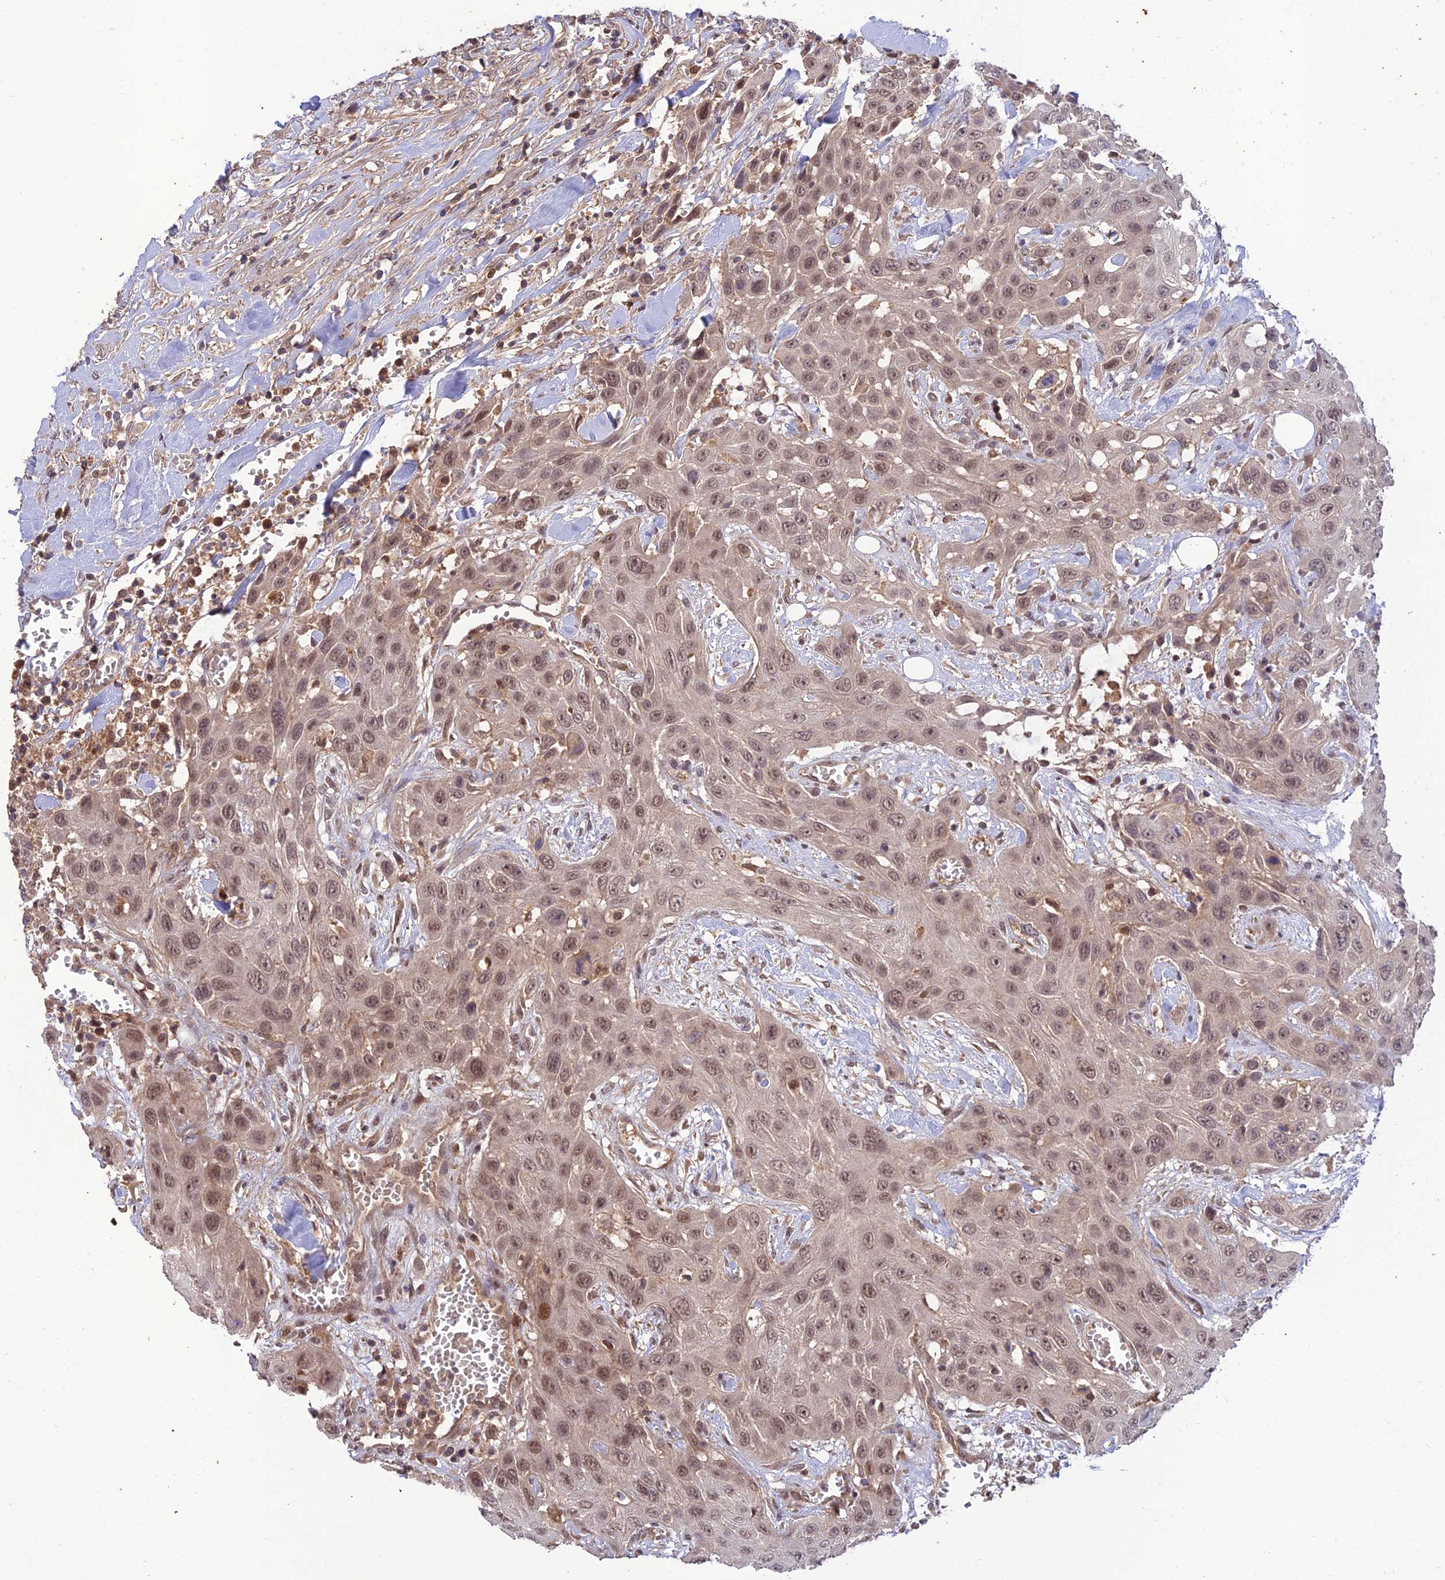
{"staining": {"intensity": "moderate", "quantity": ">75%", "location": "nuclear"}, "tissue": "head and neck cancer", "cell_type": "Tumor cells", "image_type": "cancer", "snomed": [{"axis": "morphology", "description": "Squamous cell carcinoma, NOS"}, {"axis": "topography", "description": "Head-Neck"}], "caption": "A brown stain labels moderate nuclear expression of a protein in human head and neck cancer (squamous cell carcinoma) tumor cells.", "gene": "REV1", "patient": {"sex": "male", "age": 81}}